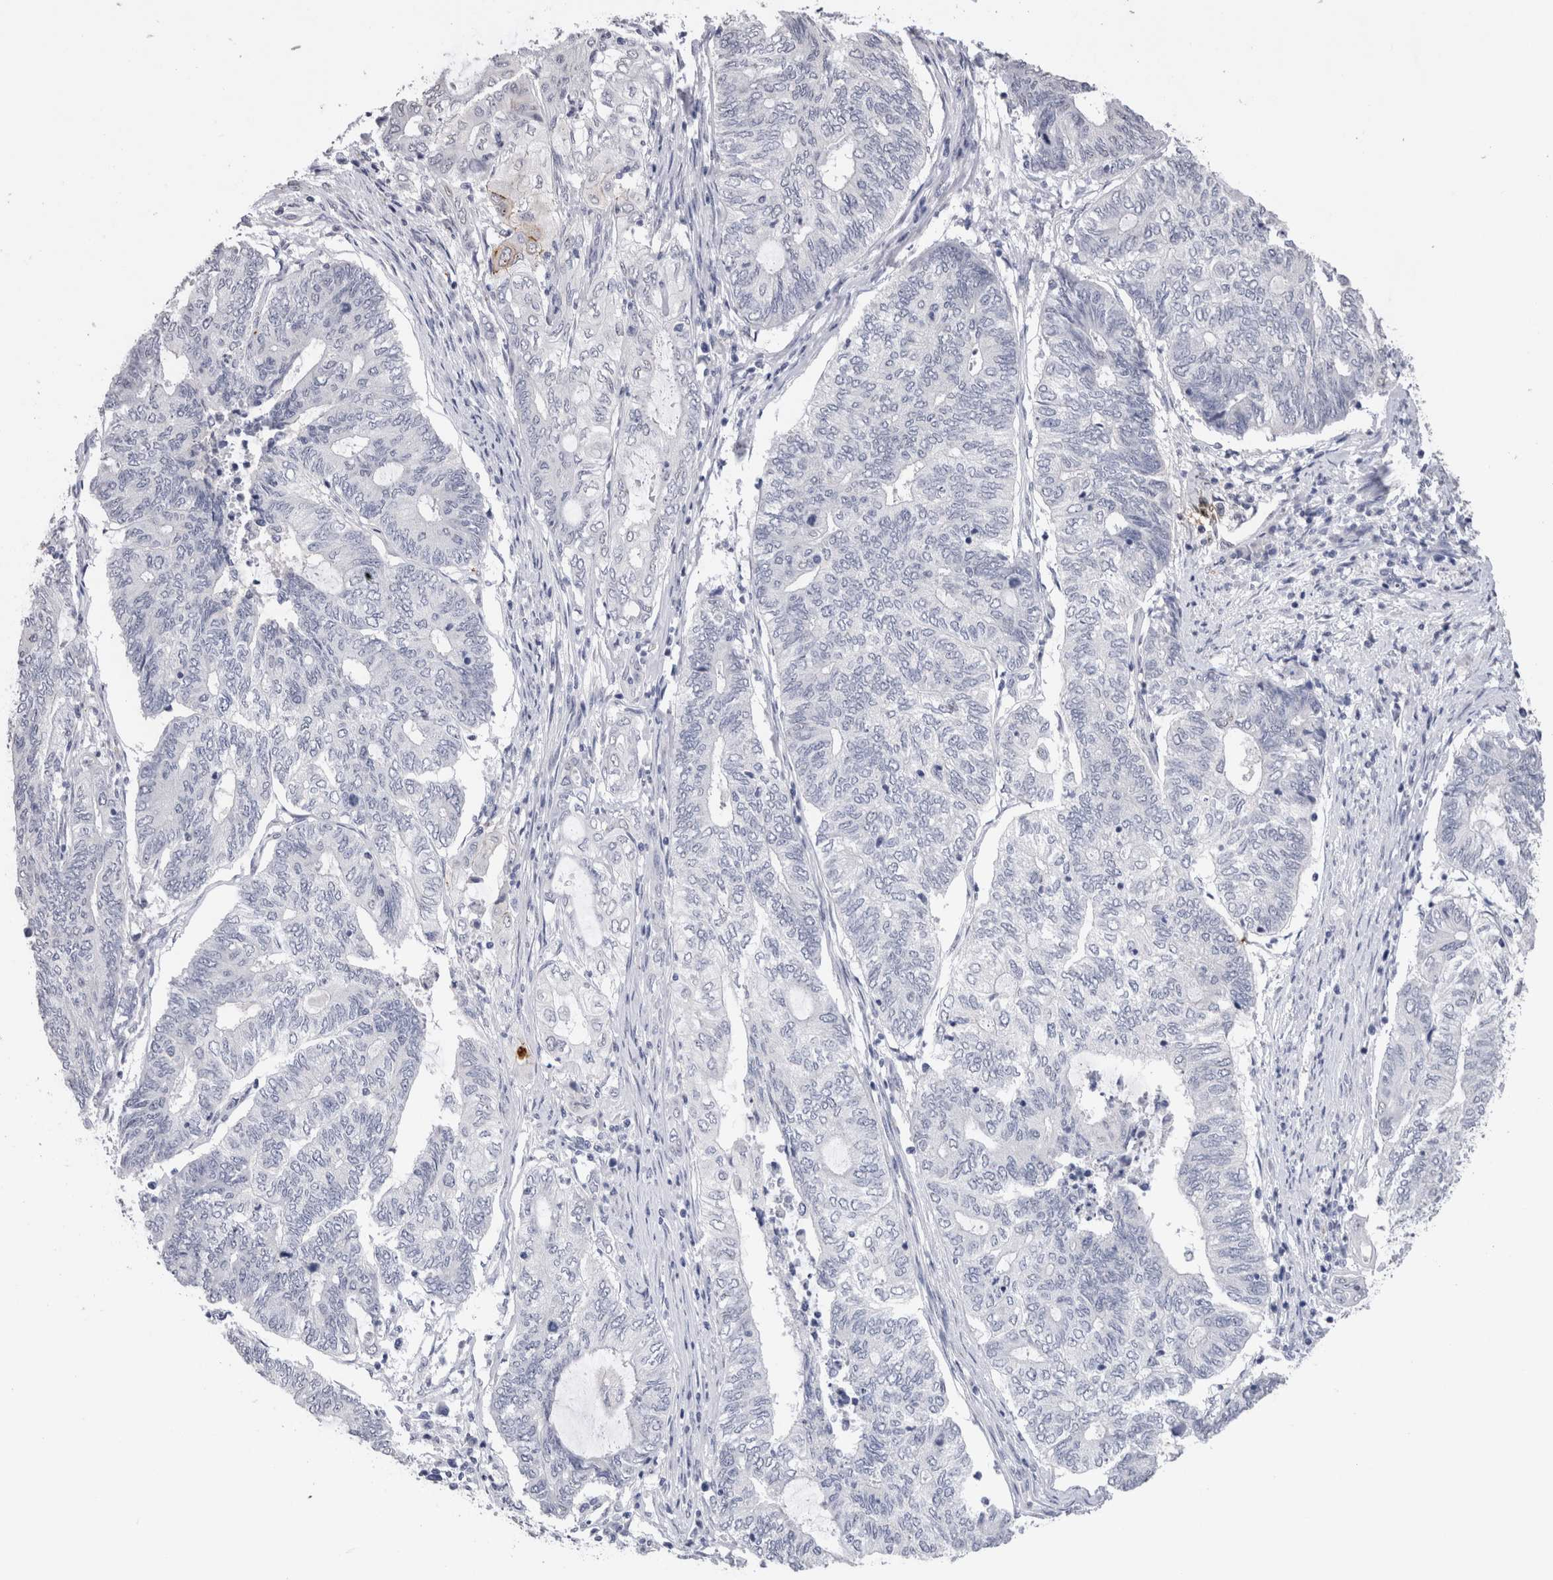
{"staining": {"intensity": "negative", "quantity": "none", "location": "none"}, "tissue": "endometrial cancer", "cell_type": "Tumor cells", "image_type": "cancer", "snomed": [{"axis": "morphology", "description": "Adenocarcinoma, NOS"}, {"axis": "topography", "description": "Uterus"}, {"axis": "topography", "description": "Endometrium"}], "caption": "Tumor cells show no significant staining in endometrial cancer (adenocarcinoma).", "gene": "CDH6", "patient": {"sex": "female", "age": 70}}